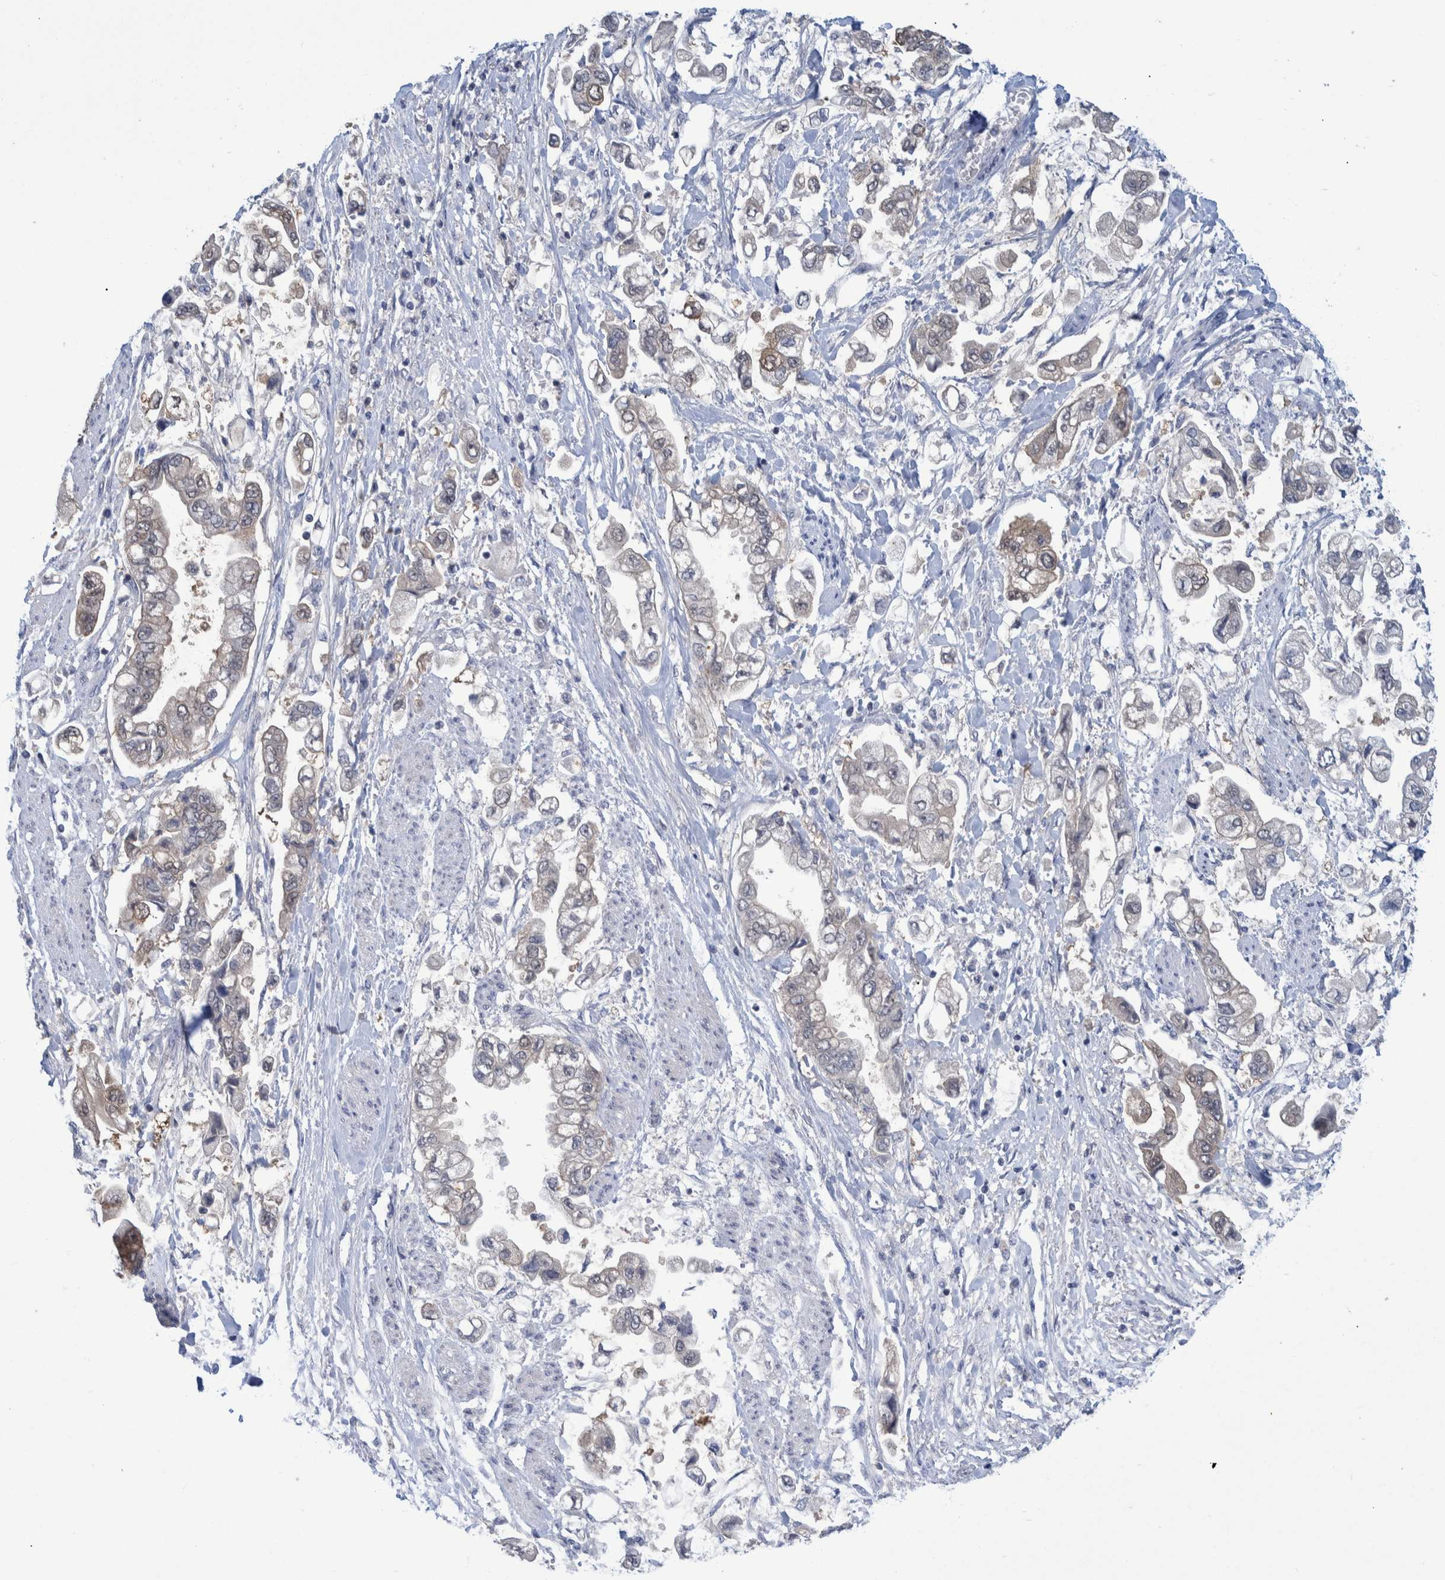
{"staining": {"intensity": "weak", "quantity": "<25%", "location": "cytoplasmic/membranous"}, "tissue": "stomach cancer", "cell_type": "Tumor cells", "image_type": "cancer", "snomed": [{"axis": "morphology", "description": "Normal tissue, NOS"}, {"axis": "morphology", "description": "Adenocarcinoma, NOS"}, {"axis": "topography", "description": "Stomach"}], "caption": "DAB immunohistochemical staining of human stomach adenocarcinoma shows no significant expression in tumor cells. Nuclei are stained in blue.", "gene": "PCYT2", "patient": {"sex": "male", "age": 62}}